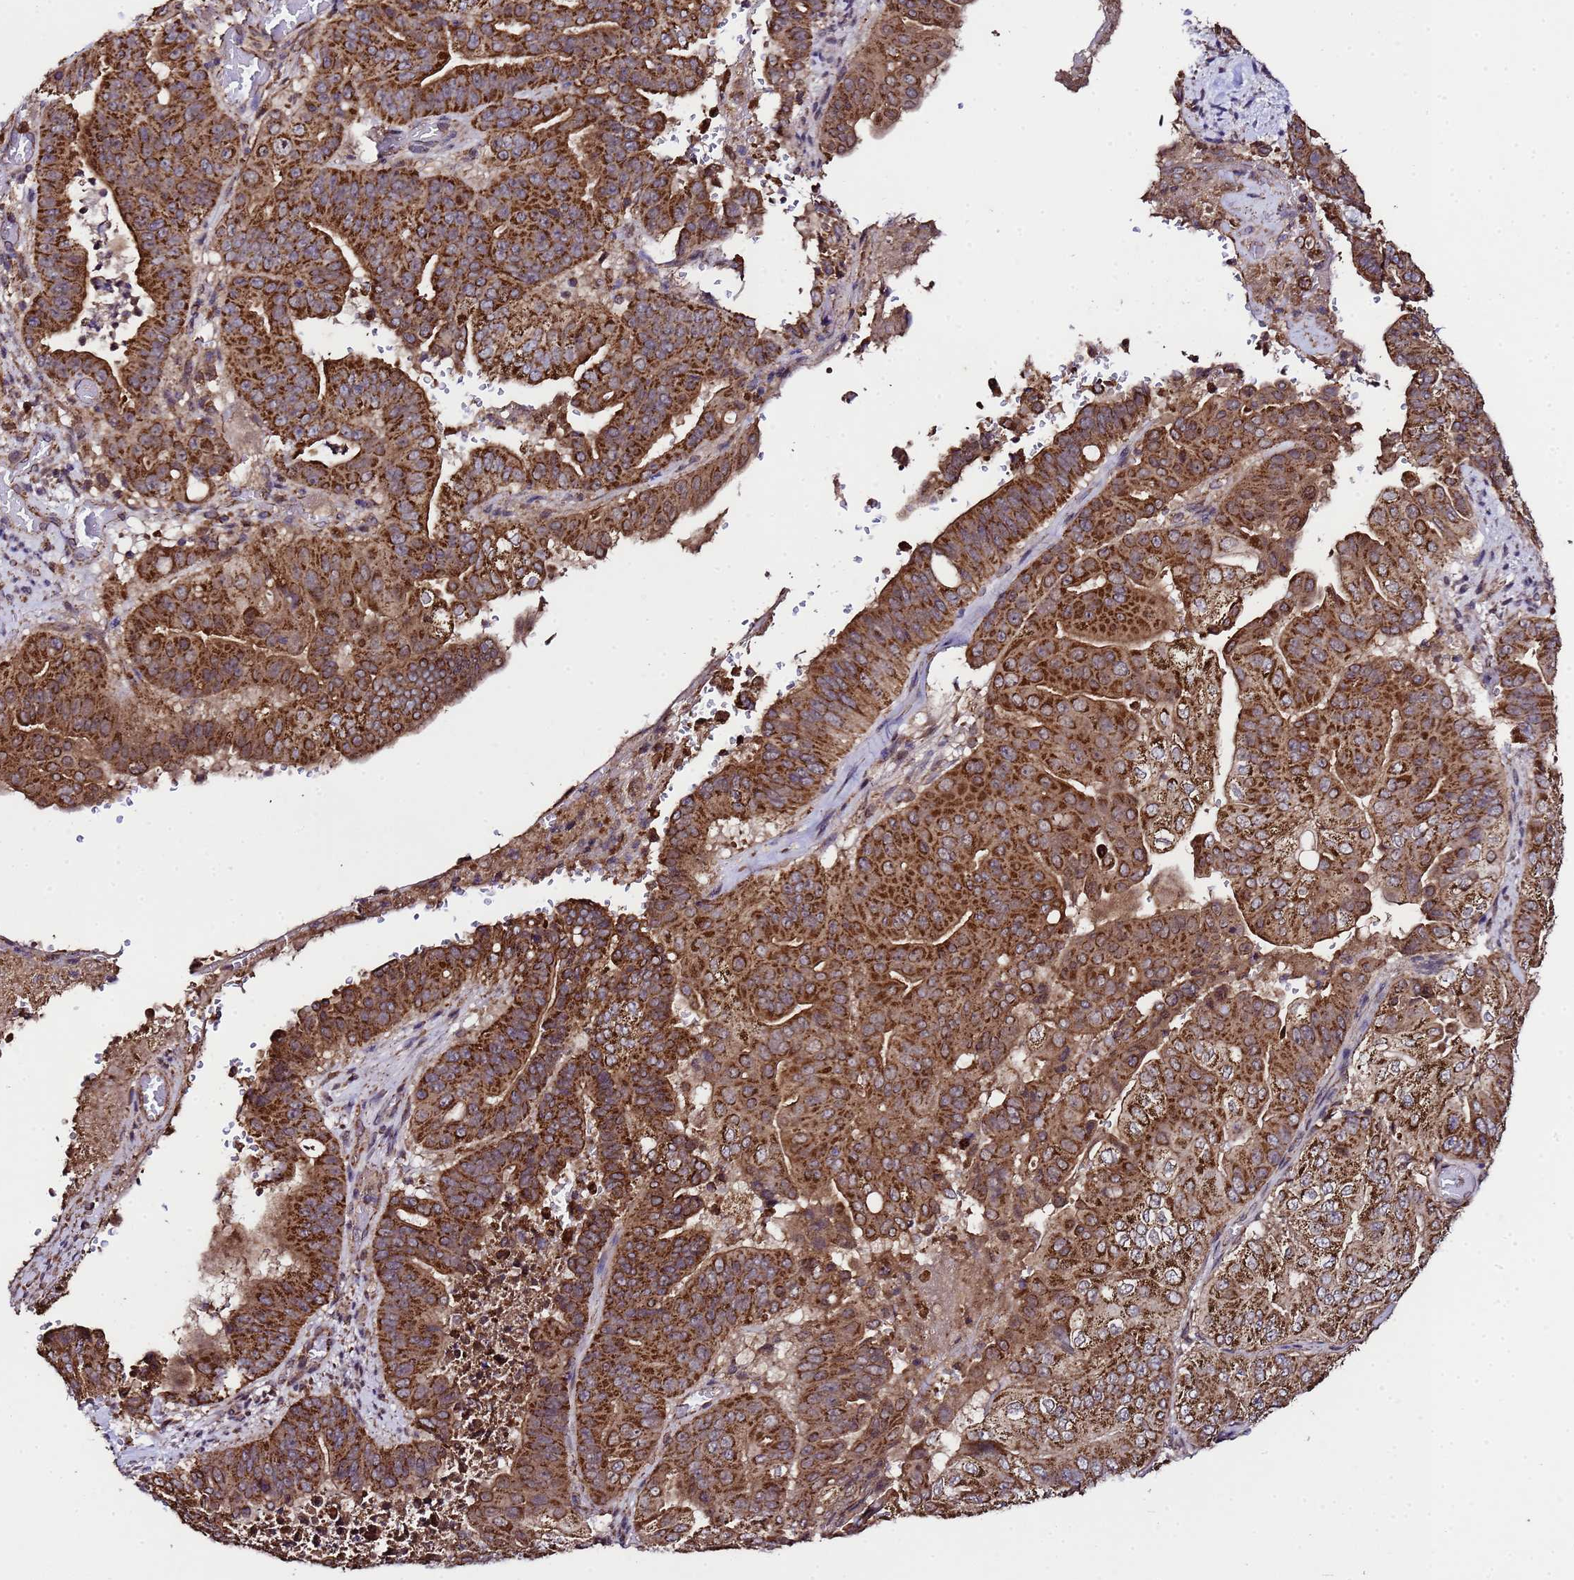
{"staining": {"intensity": "strong", "quantity": ">75%", "location": "cytoplasmic/membranous"}, "tissue": "pancreatic cancer", "cell_type": "Tumor cells", "image_type": "cancer", "snomed": [{"axis": "morphology", "description": "Adenocarcinoma, NOS"}, {"axis": "topography", "description": "Pancreas"}], "caption": "An IHC image of neoplastic tissue is shown. Protein staining in brown shows strong cytoplasmic/membranous positivity in pancreatic cancer (adenocarcinoma) within tumor cells.", "gene": "HSPBAP1", "patient": {"sex": "female", "age": 77}}